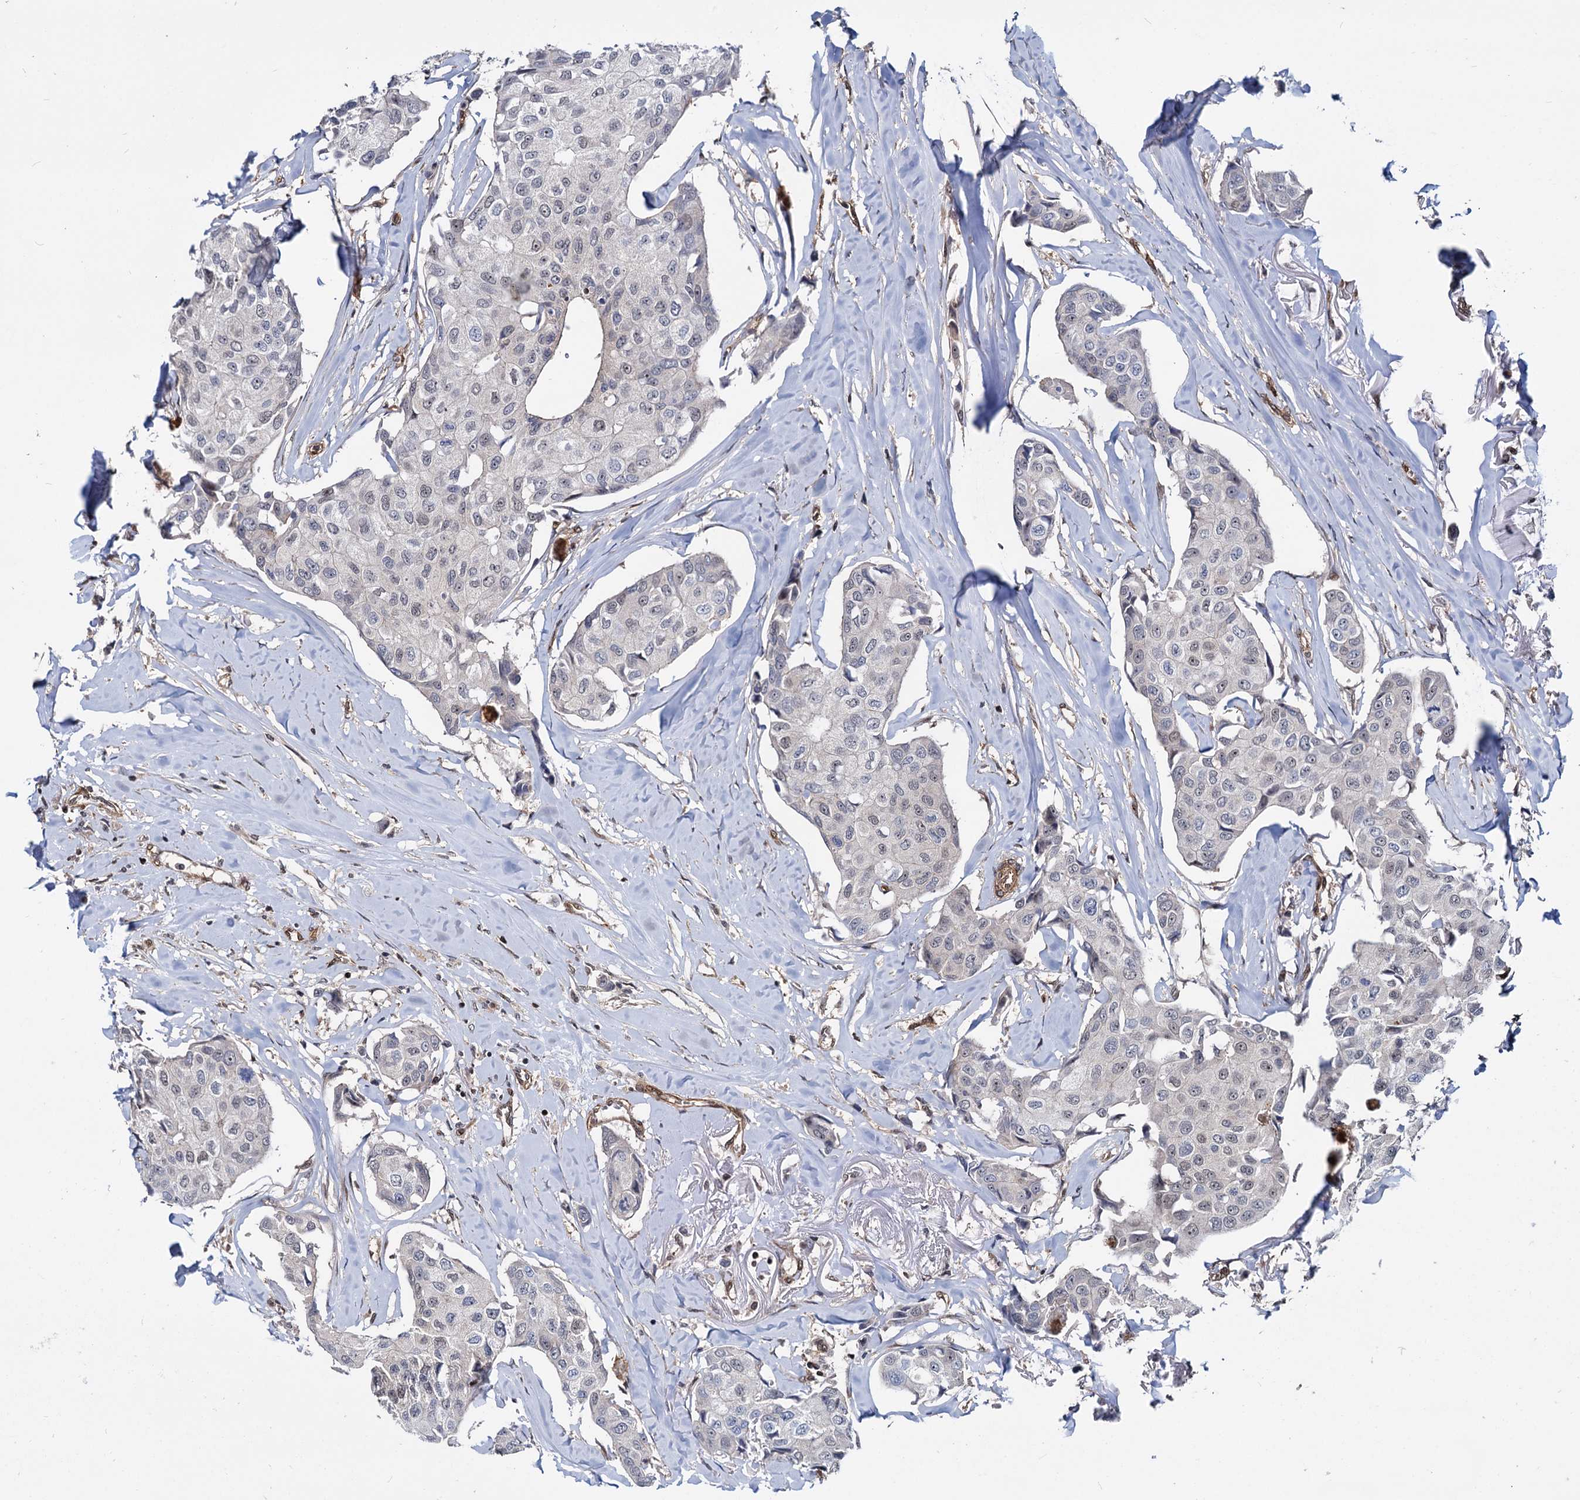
{"staining": {"intensity": "weak", "quantity": "<25%", "location": "nuclear"}, "tissue": "breast cancer", "cell_type": "Tumor cells", "image_type": "cancer", "snomed": [{"axis": "morphology", "description": "Duct carcinoma"}, {"axis": "topography", "description": "Breast"}], "caption": "Tumor cells are negative for protein expression in human breast cancer (intraductal carcinoma).", "gene": "UBLCP1", "patient": {"sex": "female", "age": 80}}